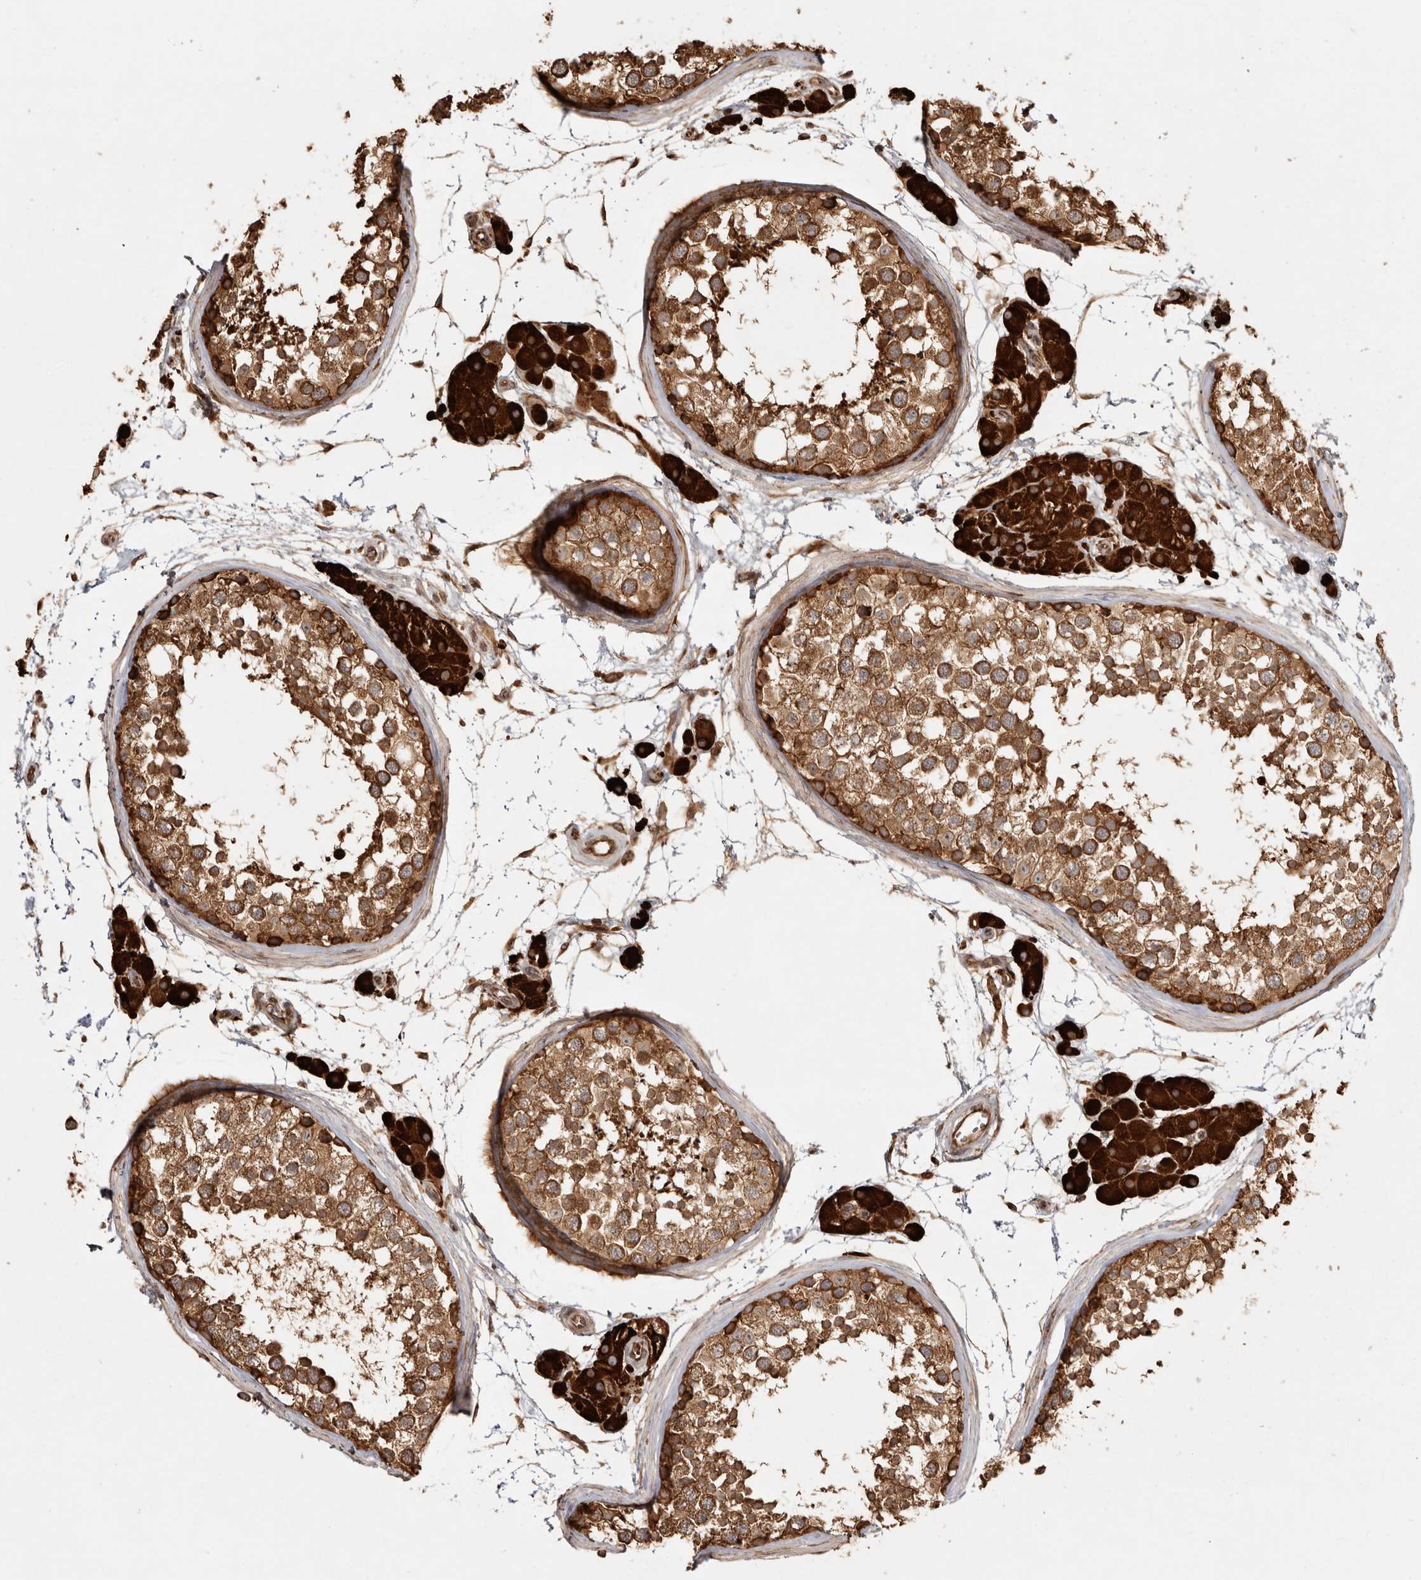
{"staining": {"intensity": "moderate", "quantity": ">75%", "location": "cytoplasmic/membranous"}, "tissue": "testis", "cell_type": "Cells in seminiferous ducts", "image_type": "normal", "snomed": [{"axis": "morphology", "description": "Normal tissue, NOS"}, {"axis": "topography", "description": "Testis"}], "caption": "The histopathology image exhibits immunohistochemical staining of normal testis. There is moderate cytoplasmic/membranous positivity is seen in approximately >75% of cells in seminiferous ducts.", "gene": "CAMSAP2", "patient": {"sex": "male", "age": 56}}